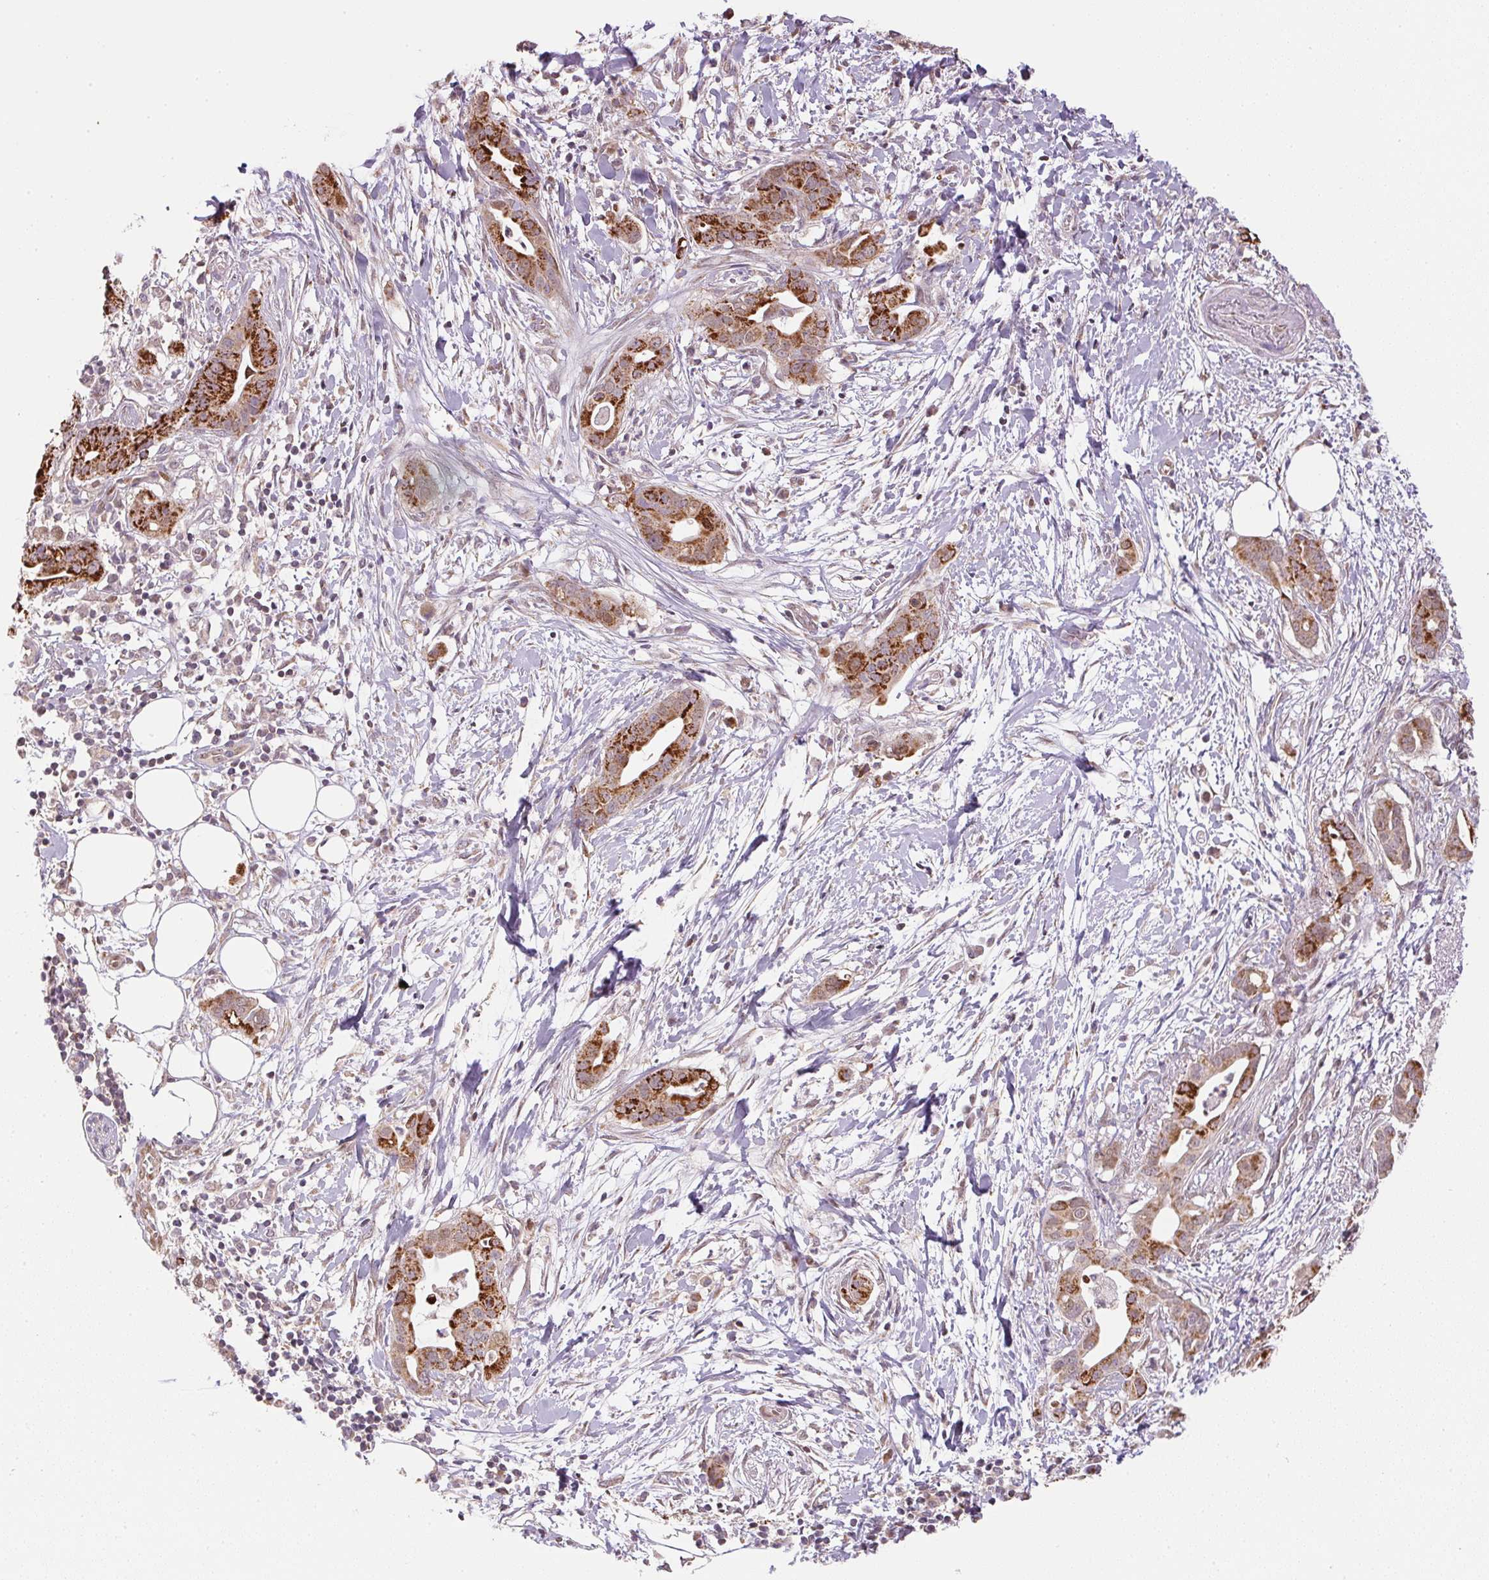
{"staining": {"intensity": "strong", "quantity": "25%-75%", "location": "cytoplasmic/membranous"}, "tissue": "pancreatic cancer", "cell_type": "Tumor cells", "image_type": "cancer", "snomed": [{"axis": "morphology", "description": "Adenocarcinoma, NOS"}, {"axis": "topography", "description": "Pancreas"}], "caption": "This histopathology image displays immunohistochemistry (IHC) staining of pancreatic adenocarcinoma, with high strong cytoplasmic/membranous staining in about 25%-75% of tumor cells.", "gene": "SC5D", "patient": {"sex": "male", "age": 61}}